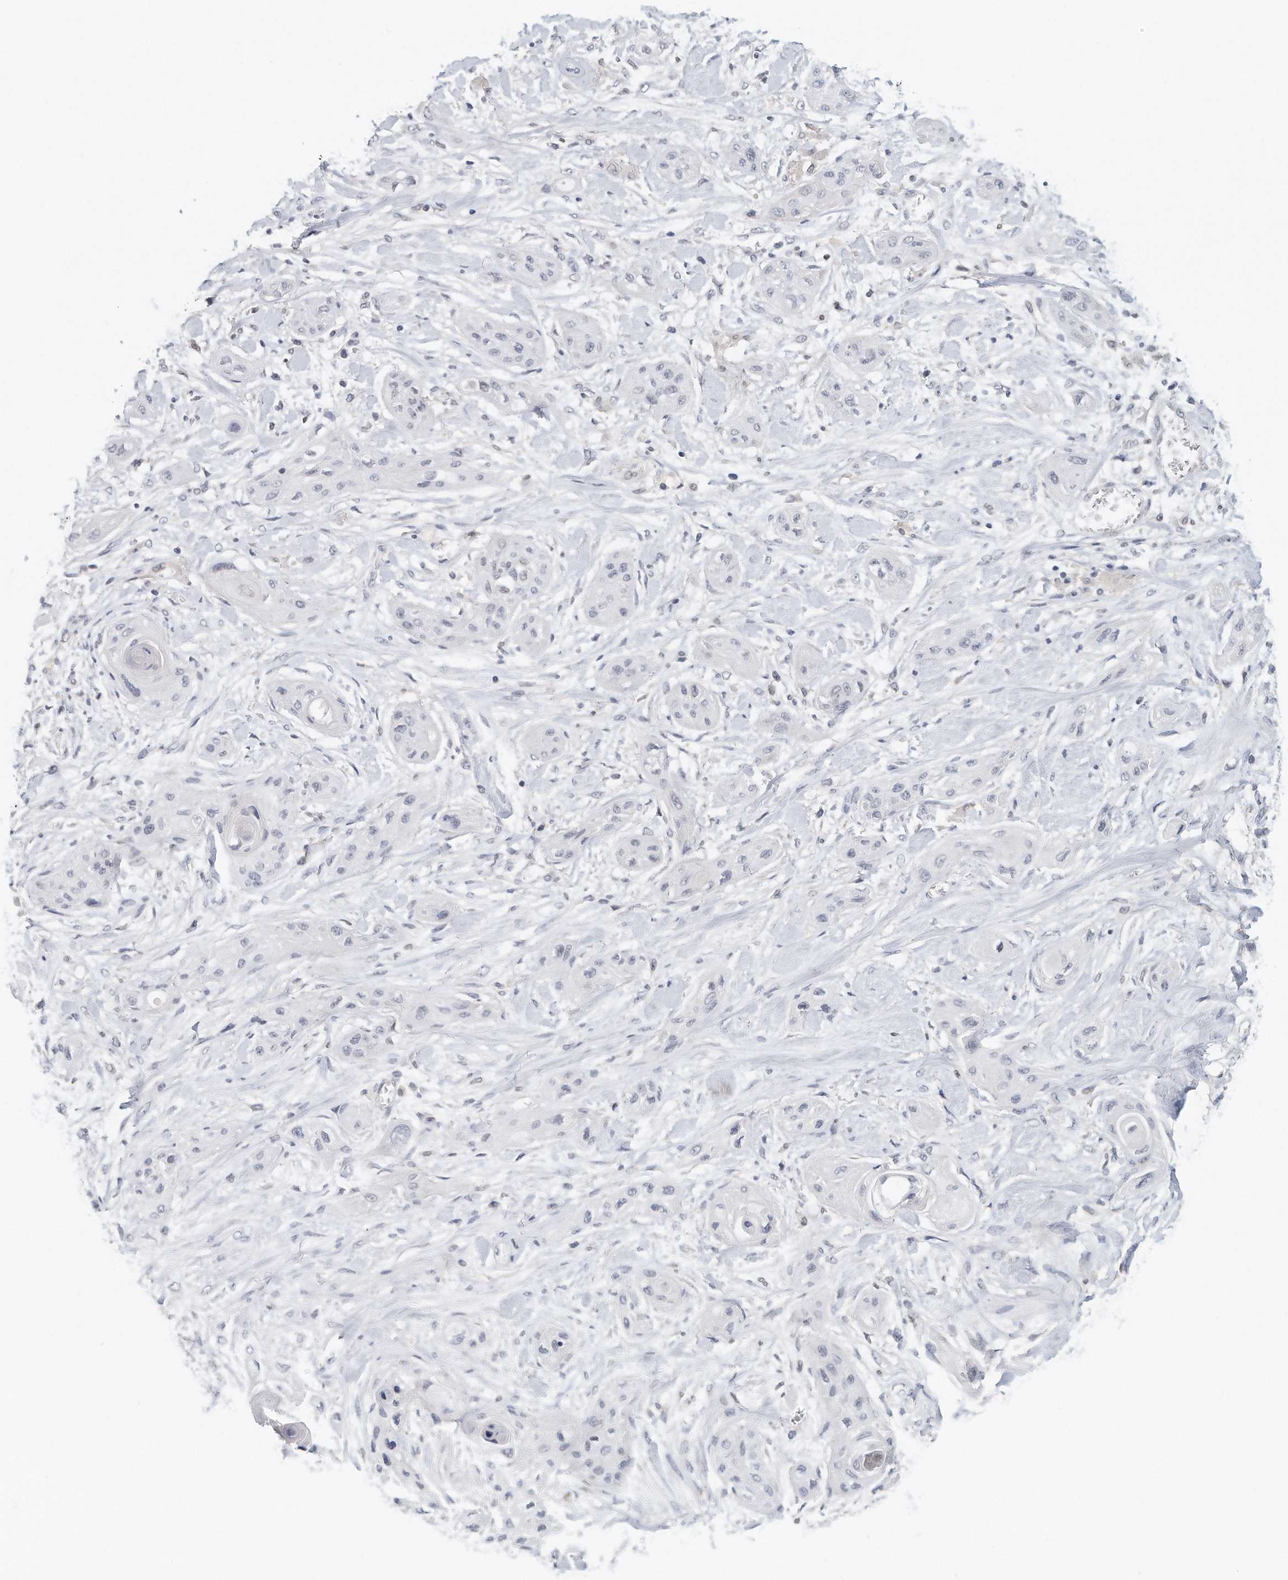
{"staining": {"intensity": "negative", "quantity": "none", "location": "none"}, "tissue": "lung cancer", "cell_type": "Tumor cells", "image_type": "cancer", "snomed": [{"axis": "morphology", "description": "Squamous cell carcinoma, NOS"}, {"axis": "topography", "description": "Lung"}], "caption": "IHC histopathology image of neoplastic tissue: human squamous cell carcinoma (lung) stained with DAB (3,3'-diaminobenzidine) demonstrates no significant protein staining in tumor cells.", "gene": "DDX43", "patient": {"sex": "female", "age": 47}}